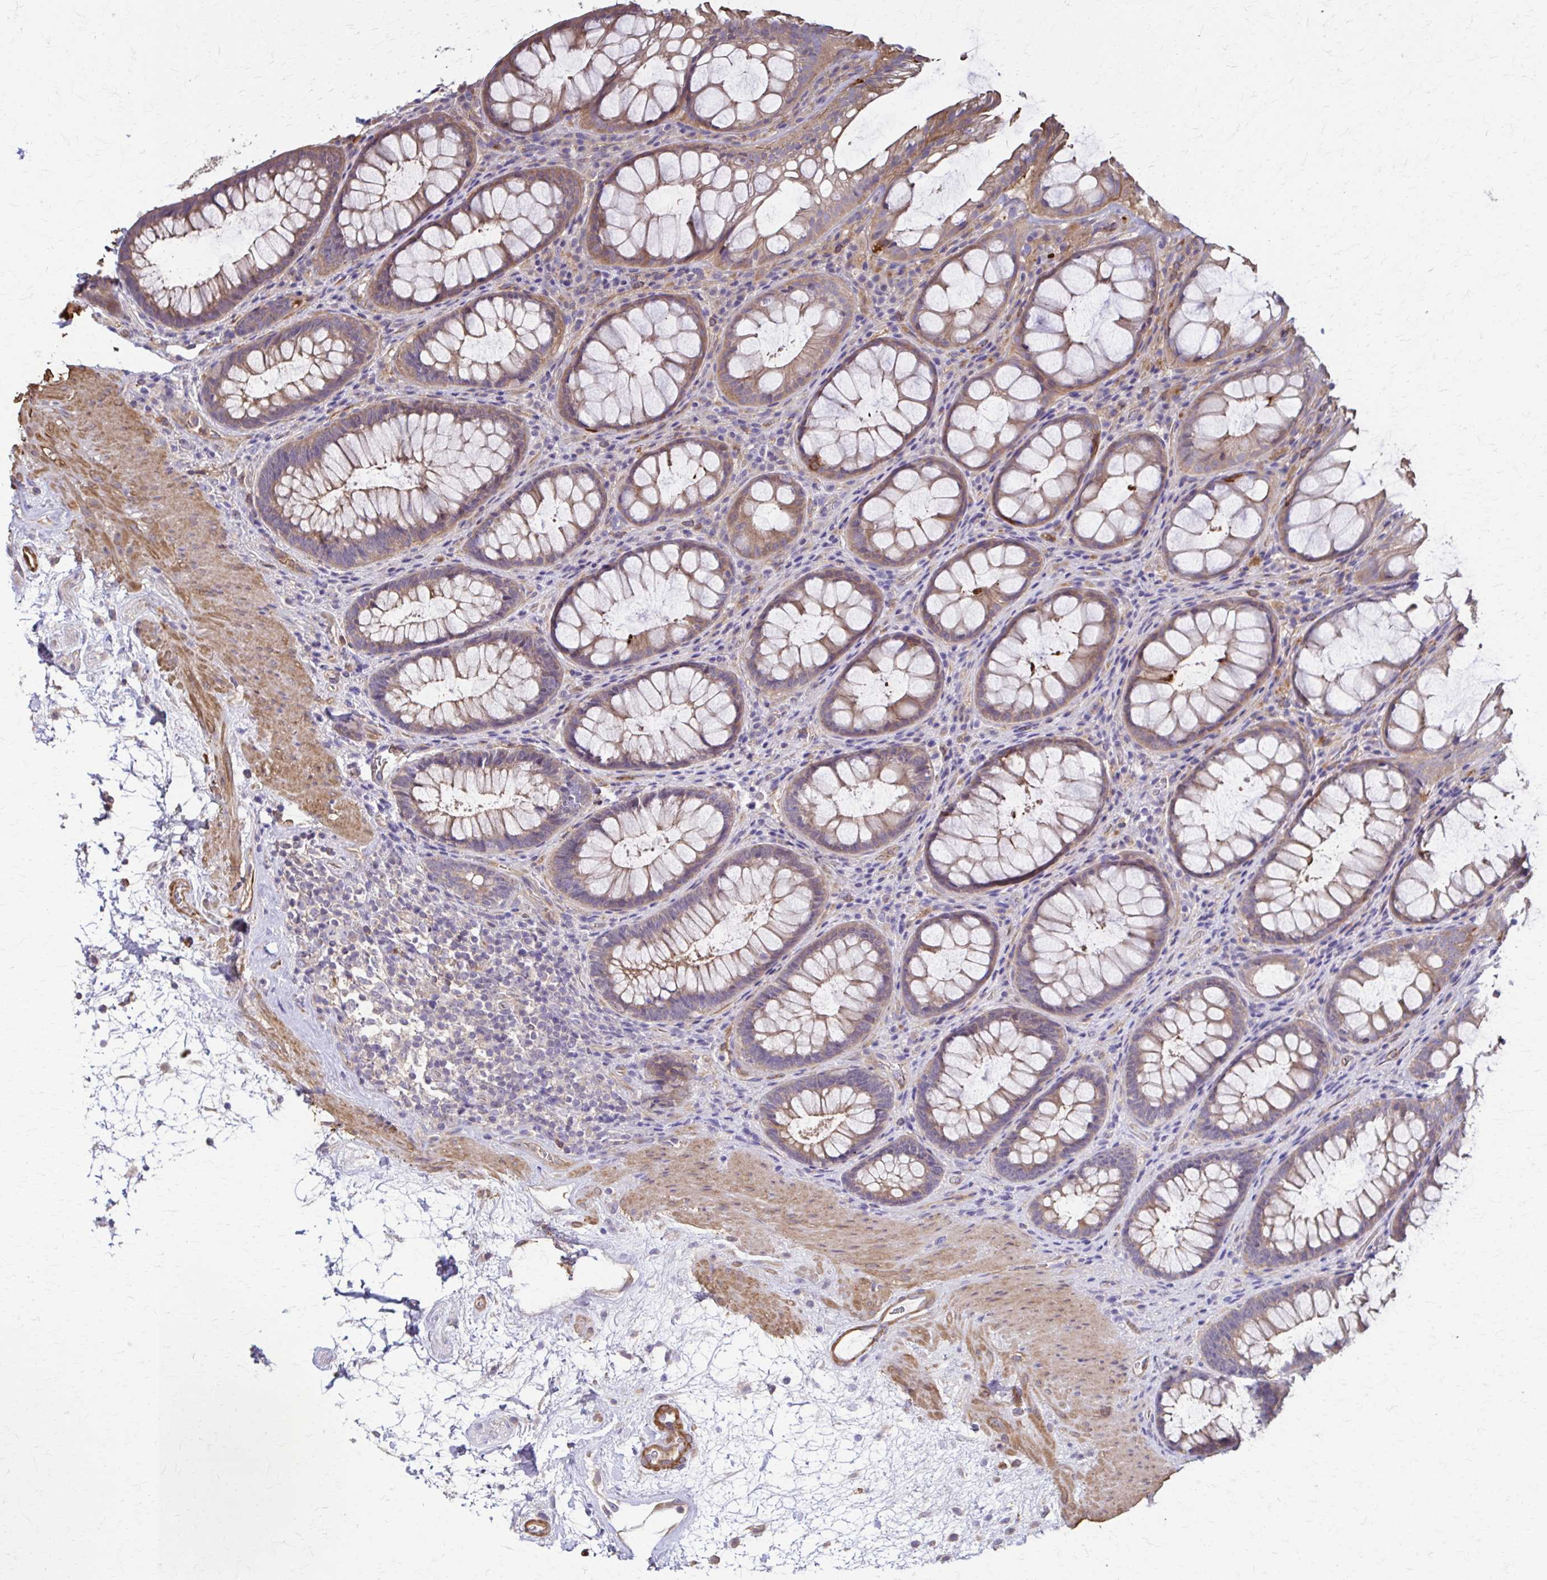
{"staining": {"intensity": "moderate", "quantity": "25%-75%", "location": "cytoplasmic/membranous"}, "tissue": "rectum", "cell_type": "Glandular cells", "image_type": "normal", "snomed": [{"axis": "morphology", "description": "Normal tissue, NOS"}, {"axis": "topography", "description": "Rectum"}], "caption": "Immunohistochemistry (DAB) staining of benign rectum reveals moderate cytoplasmic/membranous protein positivity in about 25%-75% of glandular cells. (Stains: DAB in brown, nuclei in blue, Microscopy: brightfield microscopy at high magnification).", "gene": "DSP", "patient": {"sex": "male", "age": 72}}